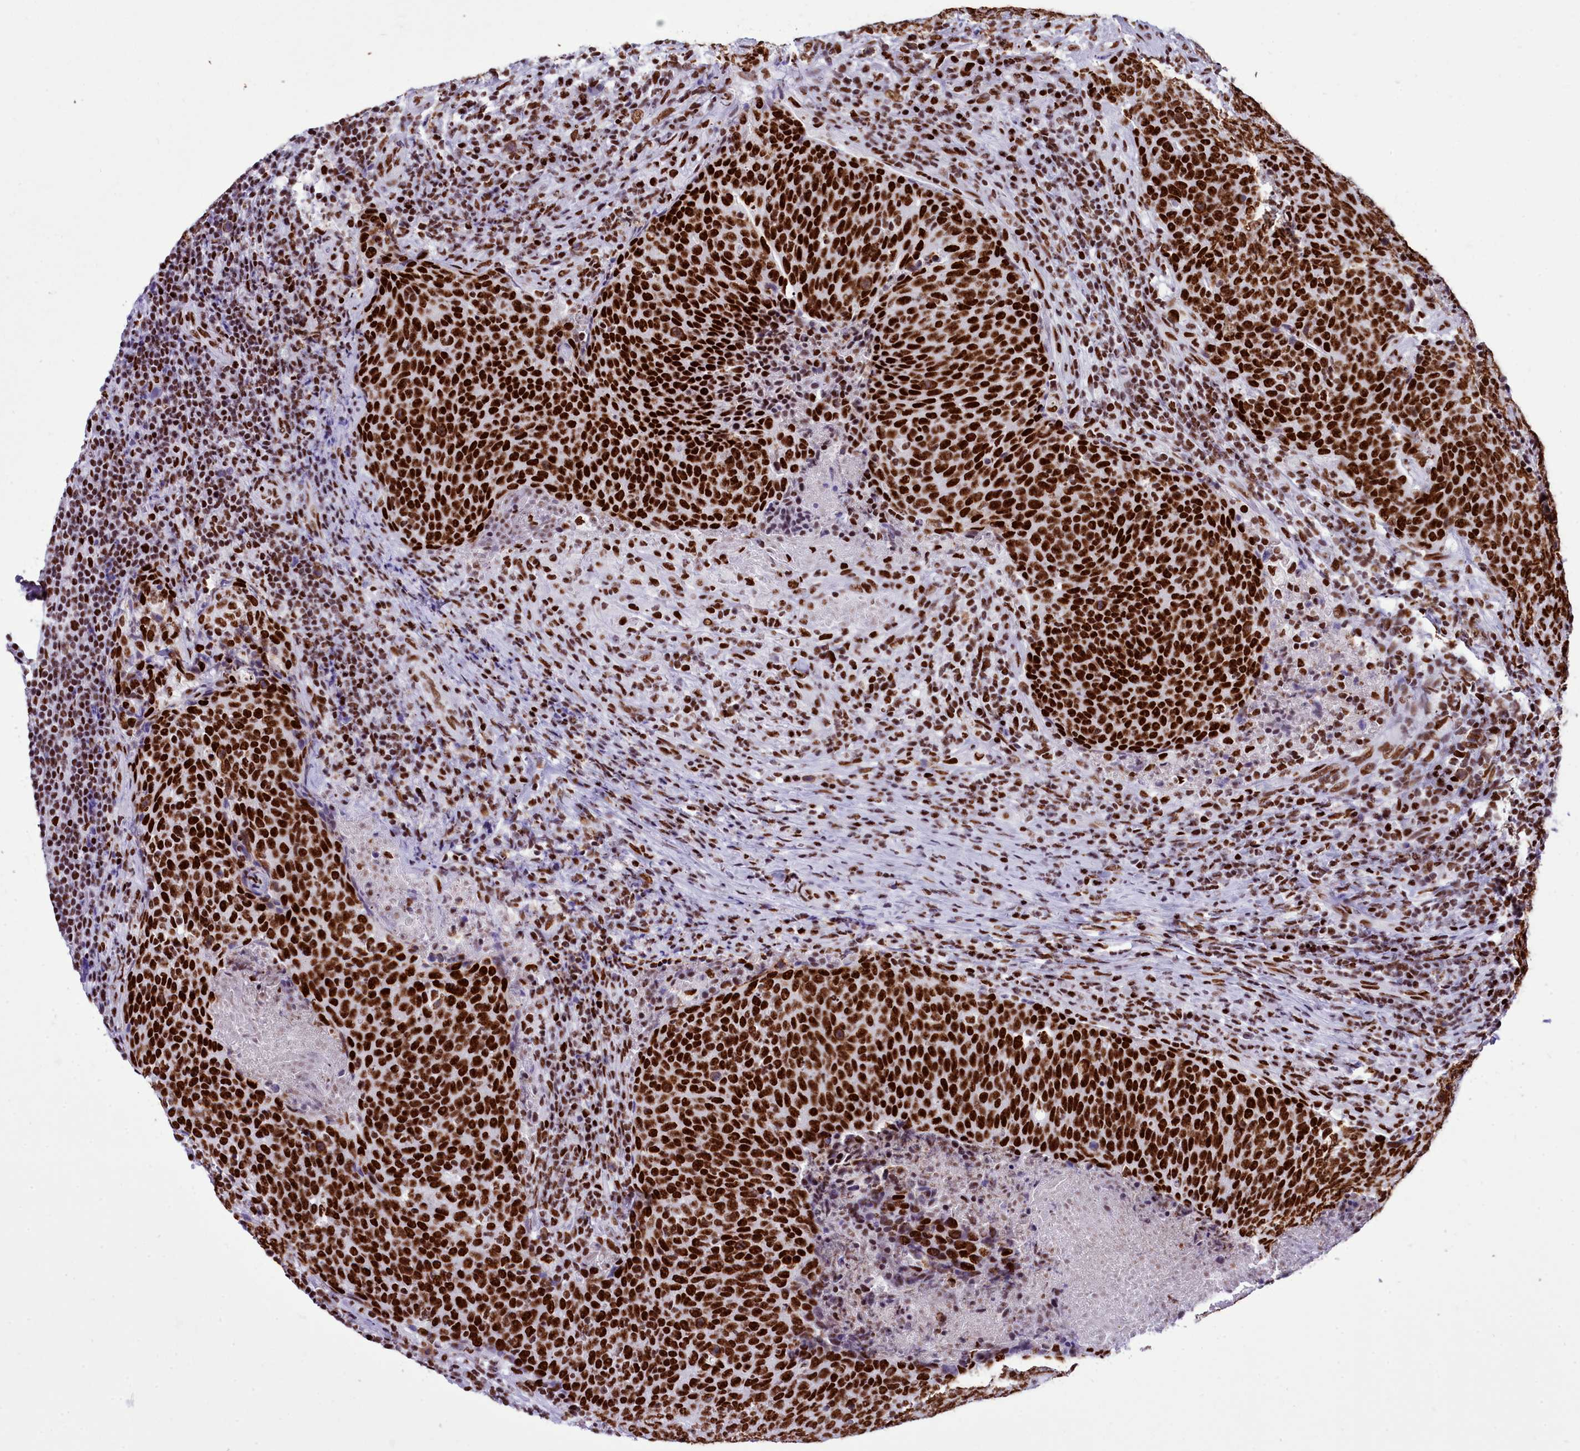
{"staining": {"intensity": "strong", "quantity": ">75%", "location": "nuclear"}, "tissue": "head and neck cancer", "cell_type": "Tumor cells", "image_type": "cancer", "snomed": [{"axis": "morphology", "description": "Squamous cell carcinoma, NOS"}, {"axis": "morphology", "description": "Squamous cell carcinoma, metastatic, NOS"}, {"axis": "topography", "description": "Lymph node"}, {"axis": "topography", "description": "Head-Neck"}], "caption": "Head and neck cancer was stained to show a protein in brown. There is high levels of strong nuclear expression in approximately >75% of tumor cells.", "gene": "RALY", "patient": {"sex": "male", "age": 62}}